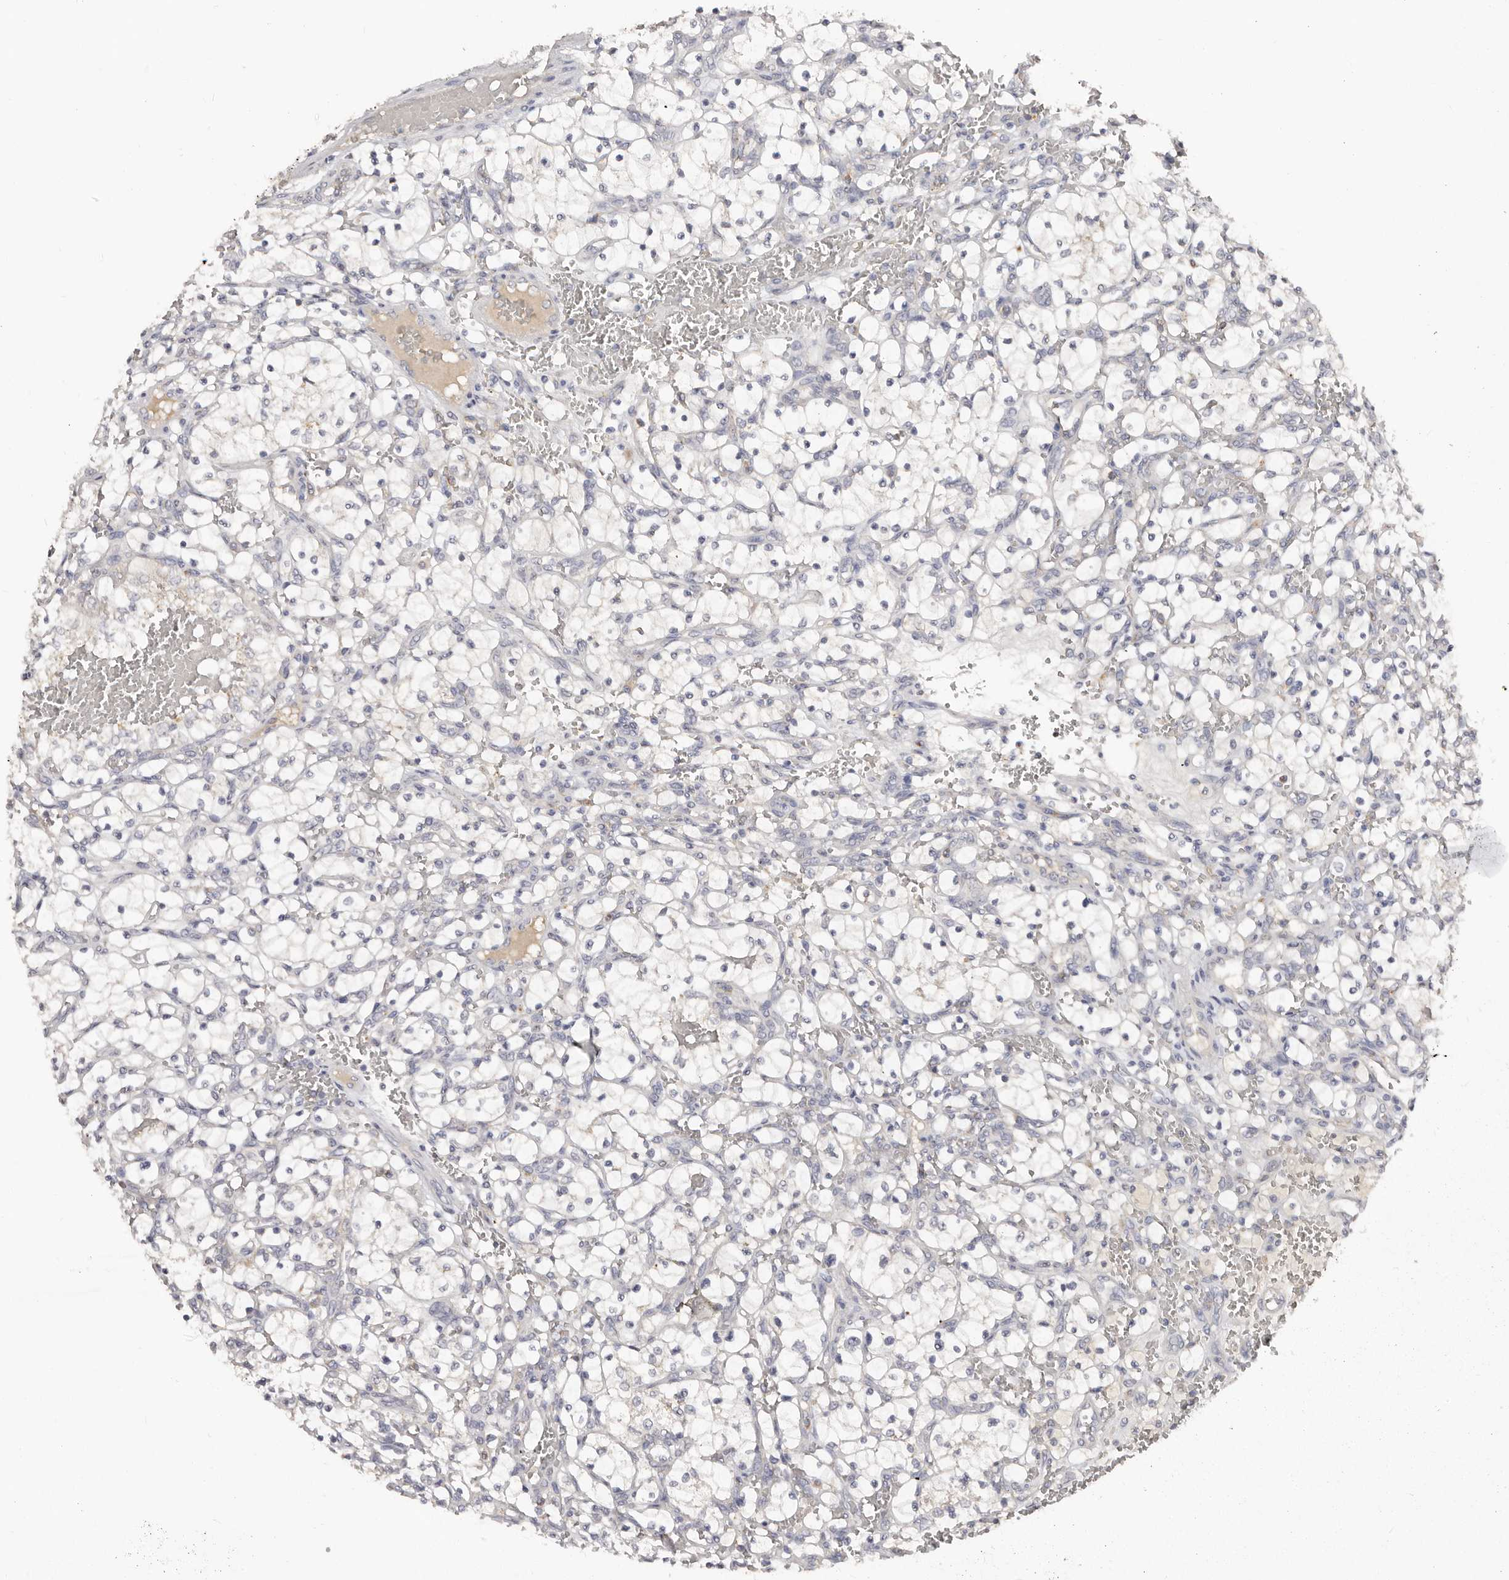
{"staining": {"intensity": "negative", "quantity": "none", "location": "none"}, "tissue": "renal cancer", "cell_type": "Tumor cells", "image_type": "cancer", "snomed": [{"axis": "morphology", "description": "Adenocarcinoma, NOS"}, {"axis": "topography", "description": "Kidney"}], "caption": "Tumor cells are negative for protein expression in human renal adenocarcinoma. (Brightfield microscopy of DAB (3,3'-diaminobenzidine) IHC at high magnification).", "gene": "SLC39A2", "patient": {"sex": "female", "age": 69}}